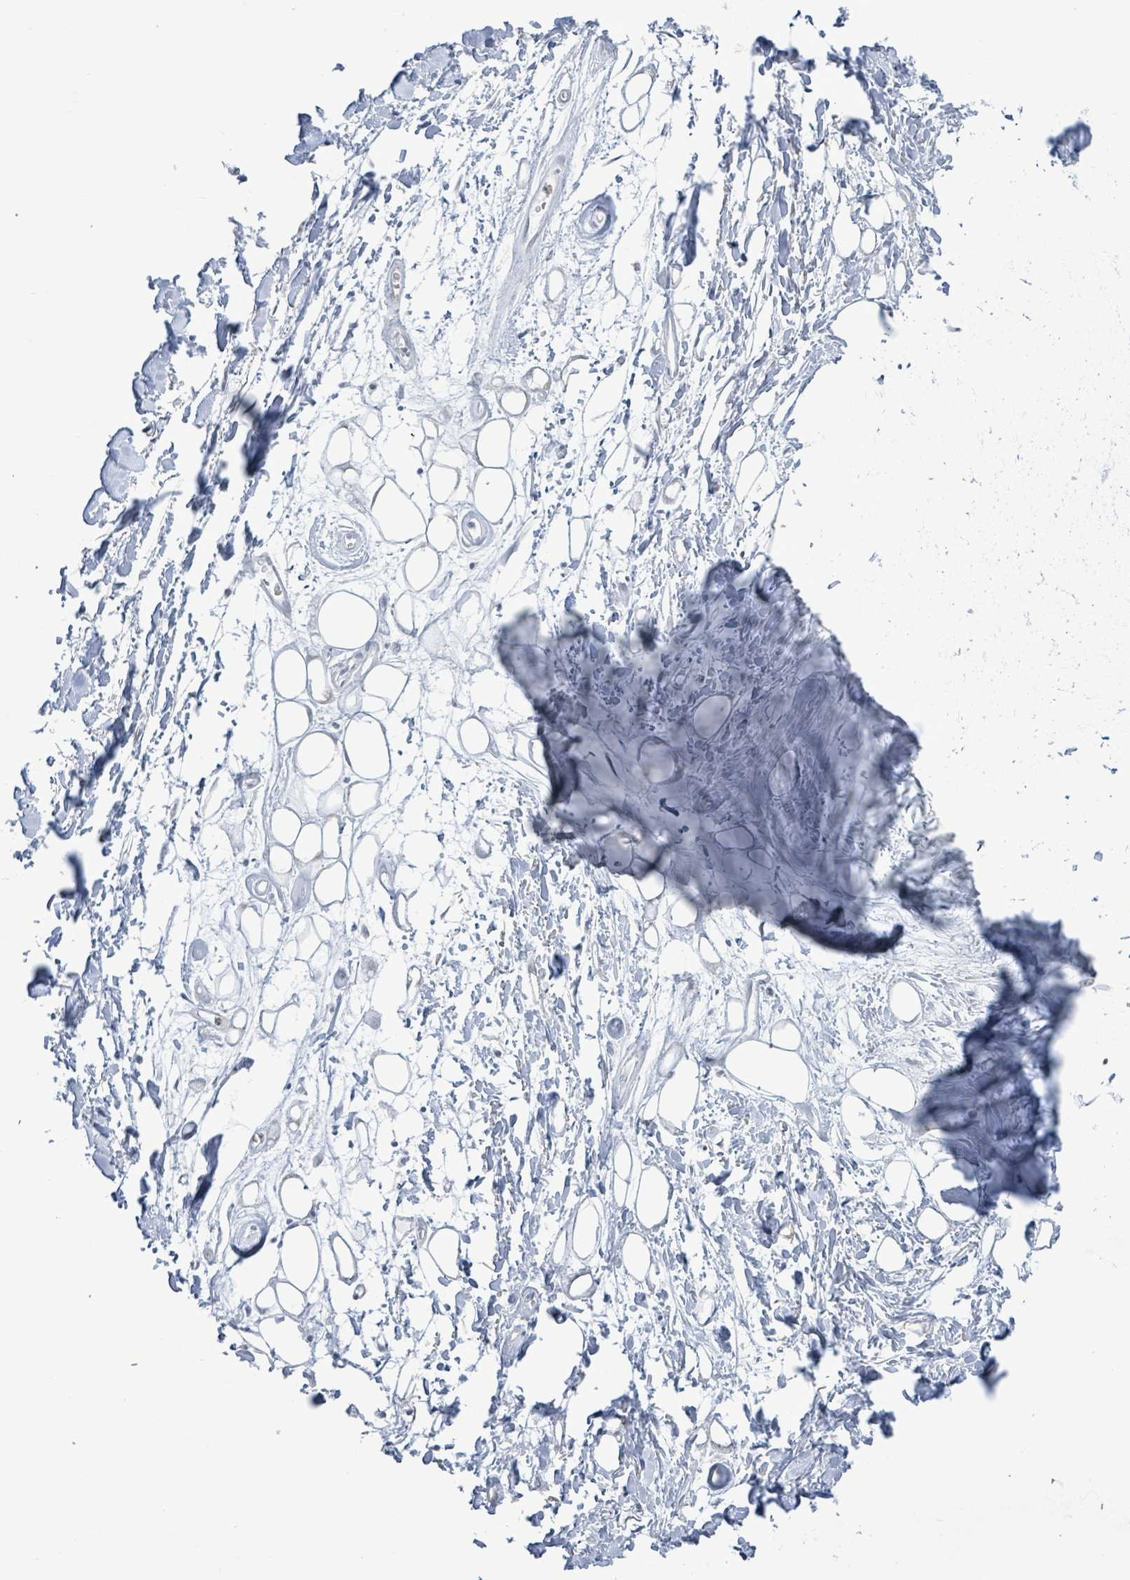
{"staining": {"intensity": "negative", "quantity": "none", "location": "none"}, "tissue": "adipose tissue", "cell_type": "Adipocytes", "image_type": "normal", "snomed": [{"axis": "morphology", "description": "Normal tissue, NOS"}, {"axis": "topography", "description": "Cartilage tissue"}], "caption": "The photomicrograph exhibits no staining of adipocytes in unremarkable adipose tissue. The staining is performed using DAB (3,3'-diaminobenzidine) brown chromogen with nuclei counter-stained in using hematoxylin.", "gene": "COQ6", "patient": {"sex": "male", "age": 57}}